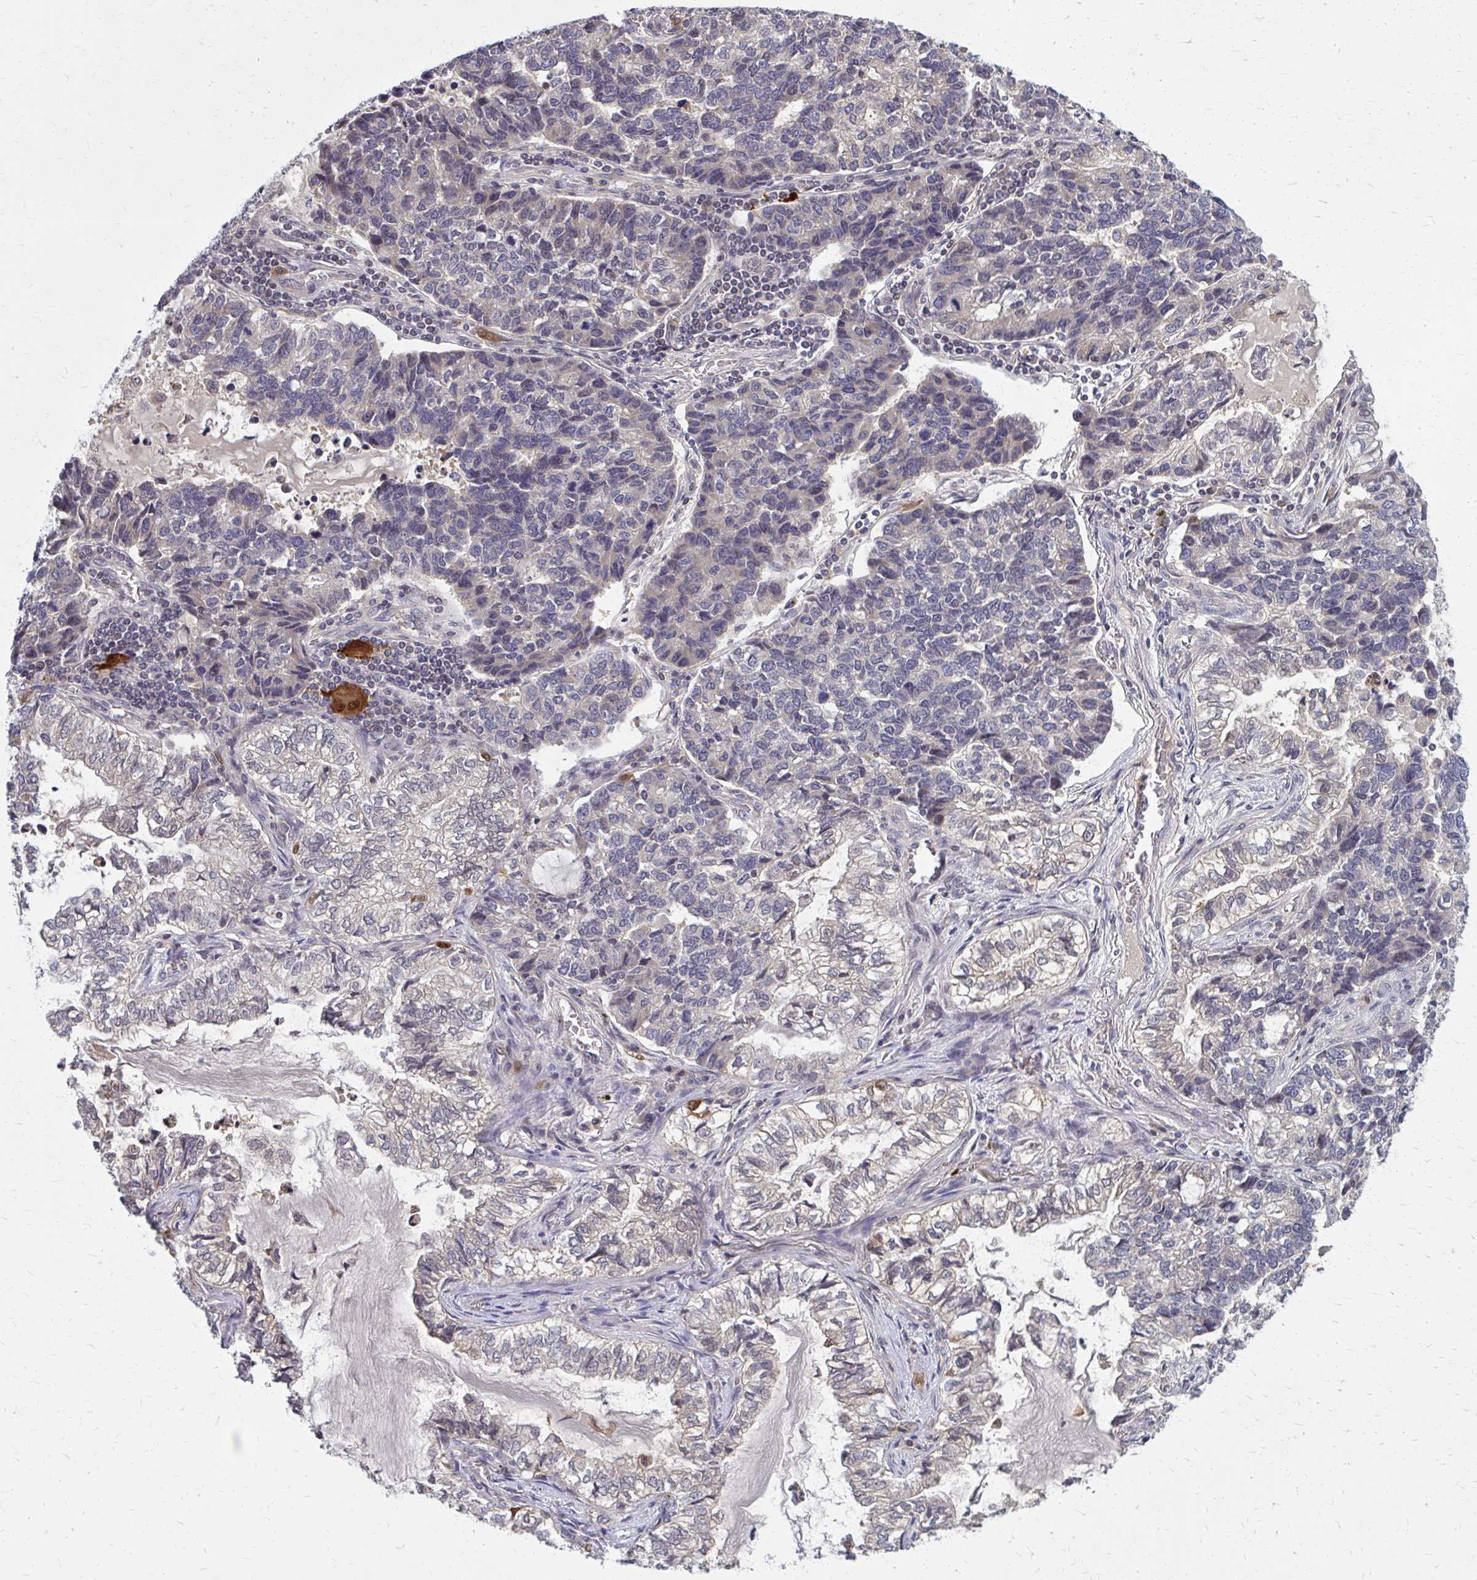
{"staining": {"intensity": "negative", "quantity": "none", "location": "none"}, "tissue": "lung cancer", "cell_type": "Tumor cells", "image_type": "cancer", "snomed": [{"axis": "morphology", "description": "Adenocarcinoma, NOS"}, {"axis": "topography", "description": "Lymph node"}, {"axis": "topography", "description": "Lung"}], "caption": "Tumor cells show no significant protein positivity in lung adenocarcinoma. (Brightfield microscopy of DAB (3,3'-diaminobenzidine) immunohistochemistry at high magnification).", "gene": "DBI", "patient": {"sex": "male", "age": 66}}